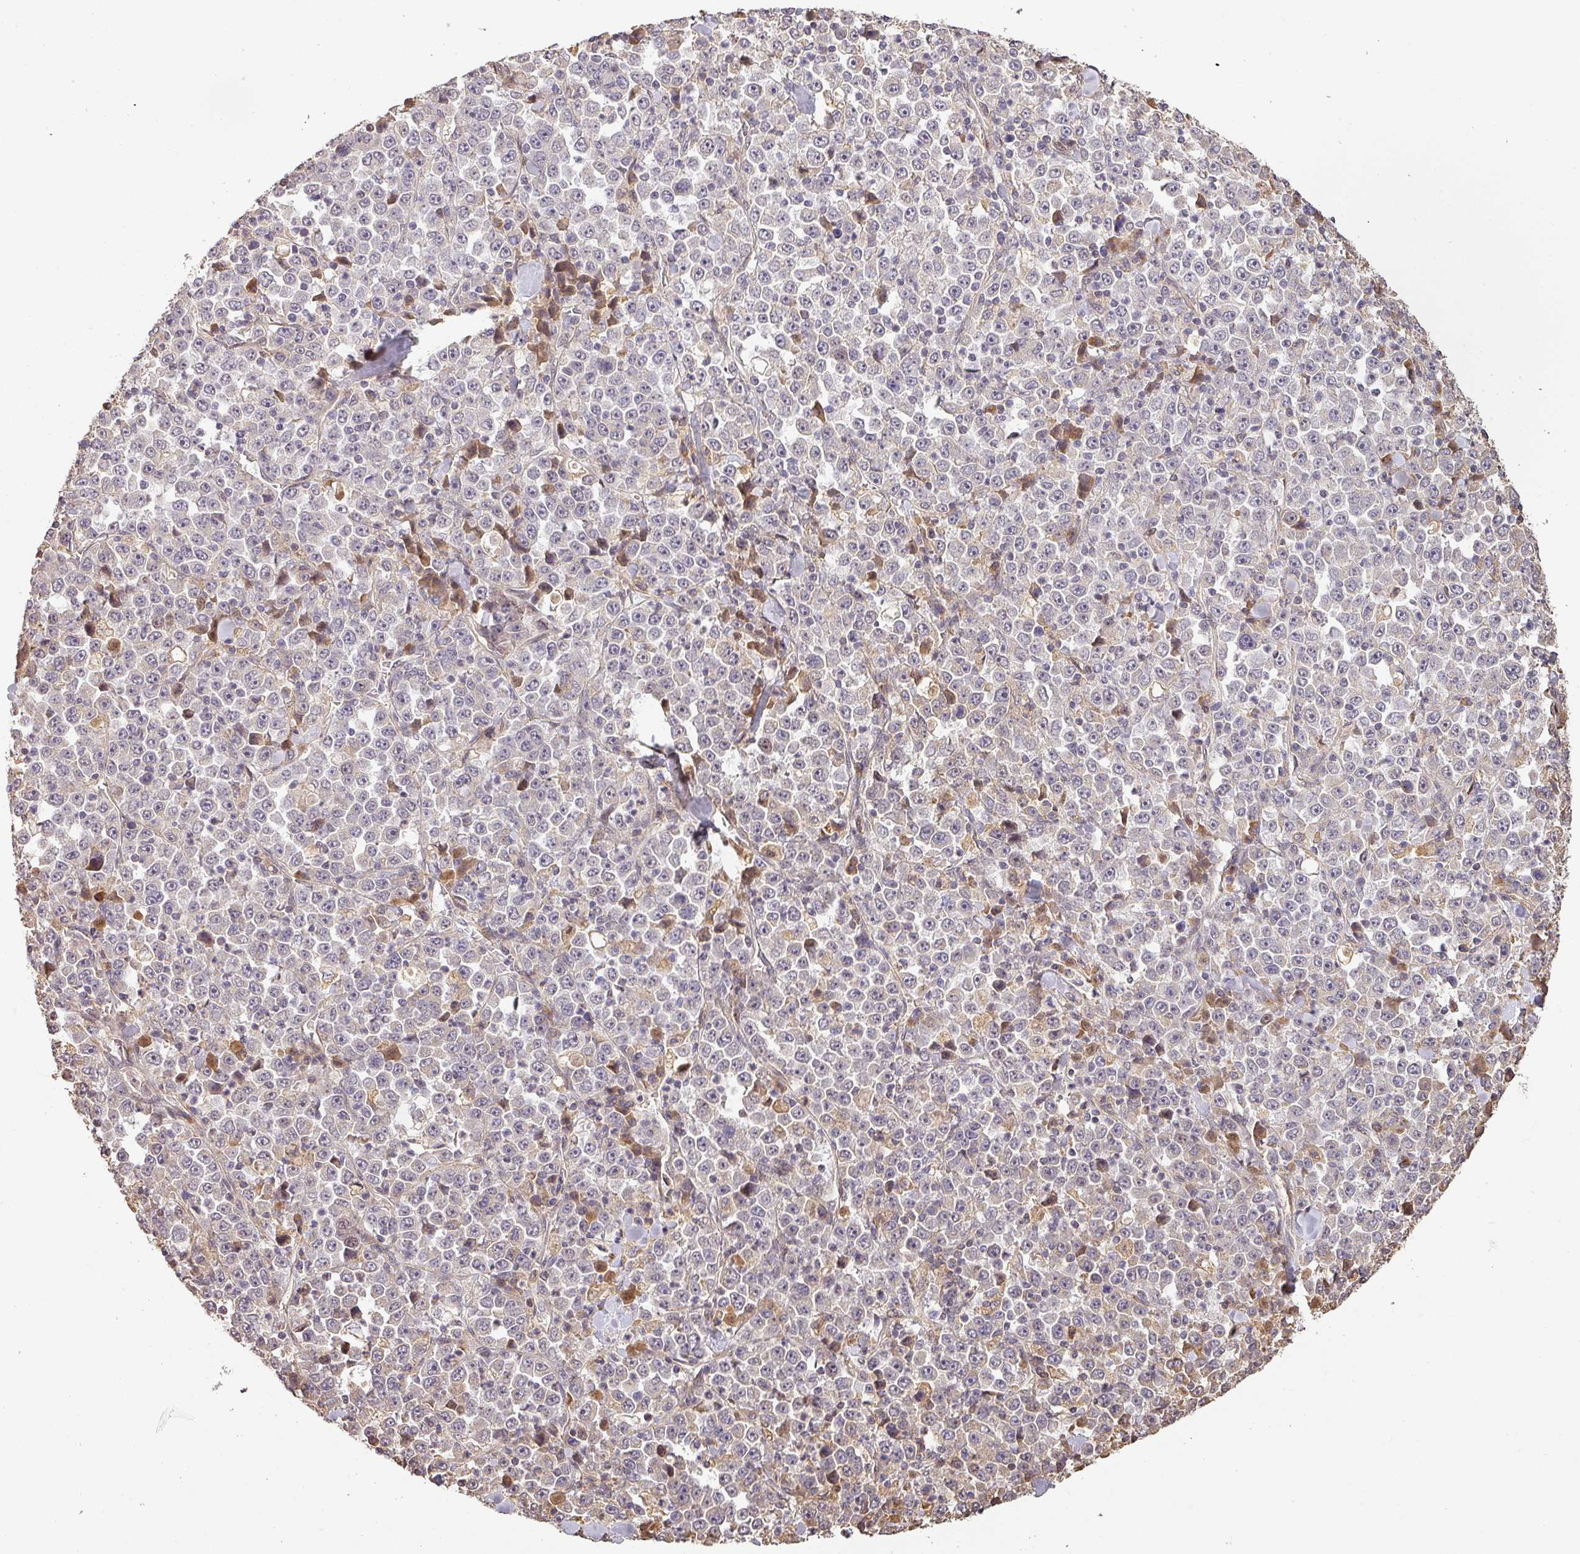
{"staining": {"intensity": "negative", "quantity": "none", "location": "none"}, "tissue": "stomach cancer", "cell_type": "Tumor cells", "image_type": "cancer", "snomed": [{"axis": "morphology", "description": "Normal tissue, NOS"}, {"axis": "morphology", "description": "Adenocarcinoma, NOS"}, {"axis": "topography", "description": "Stomach, upper"}, {"axis": "topography", "description": "Stomach"}], "caption": "There is no significant positivity in tumor cells of stomach cancer (adenocarcinoma). The staining is performed using DAB (3,3'-diaminobenzidine) brown chromogen with nuclei counter-stained in using hematoxylin.", "gene": "BPIFB3", "patient": {"sex": "male", "age": 59}}